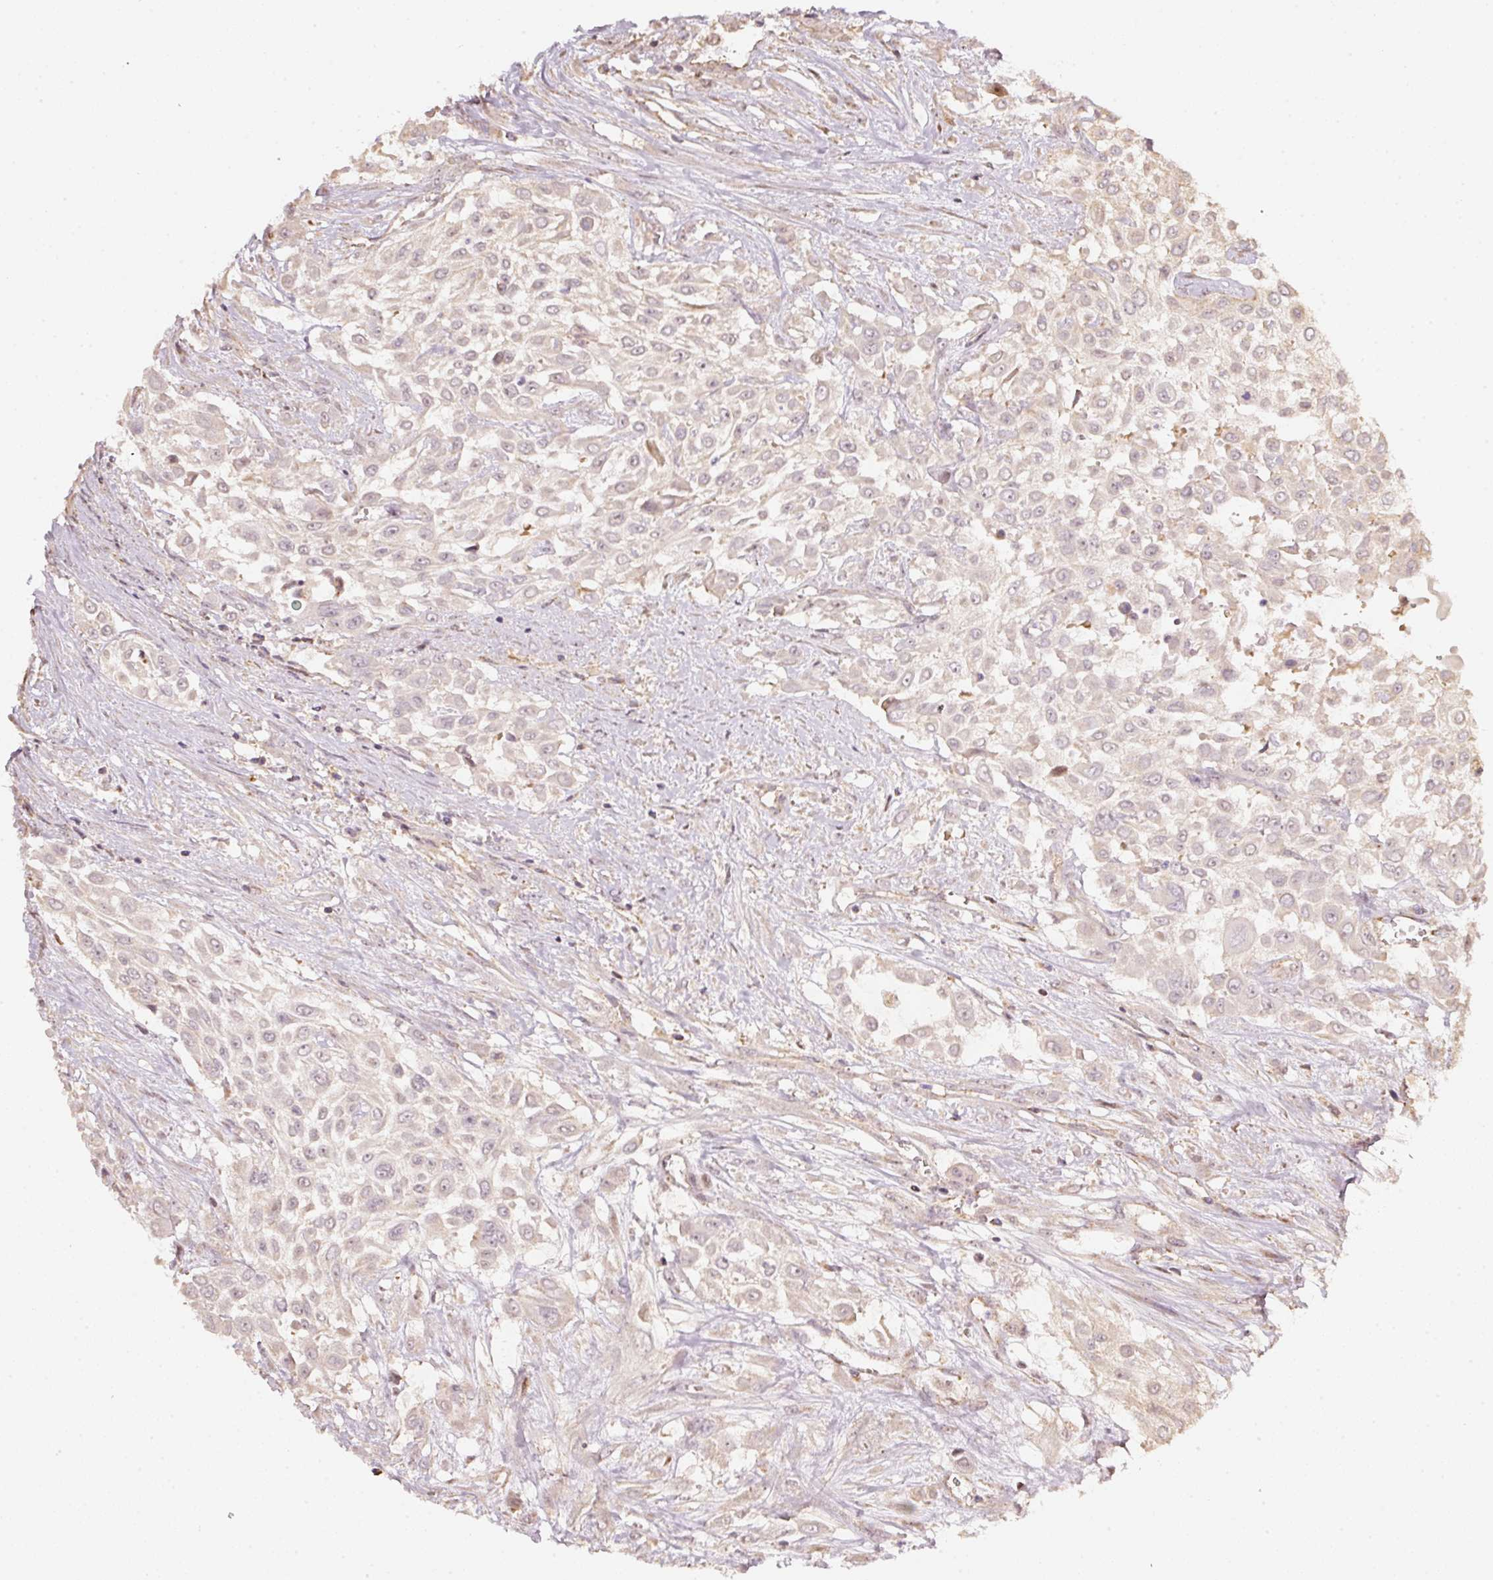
{"staining": {"intensity": "weak", "quantity": "<25%", "location": "cytoplasmic/membranous"}, "tissue": "urothelial cancer", "cell_type": "Tumor cells", "image_type": "cancer", "snomed": [{"axis": "morphology", "description": "Urothelial carcinoma, High grade"}, {"axis": "topography", "description": "Urinary bladder"}], "caption": "This is an IHC photomicrograph of high-grade urothelial carcinoma. There is no staining in tumor cells.", "gene": "RAB35", "patient": {"sex": "male", "age": 57}}